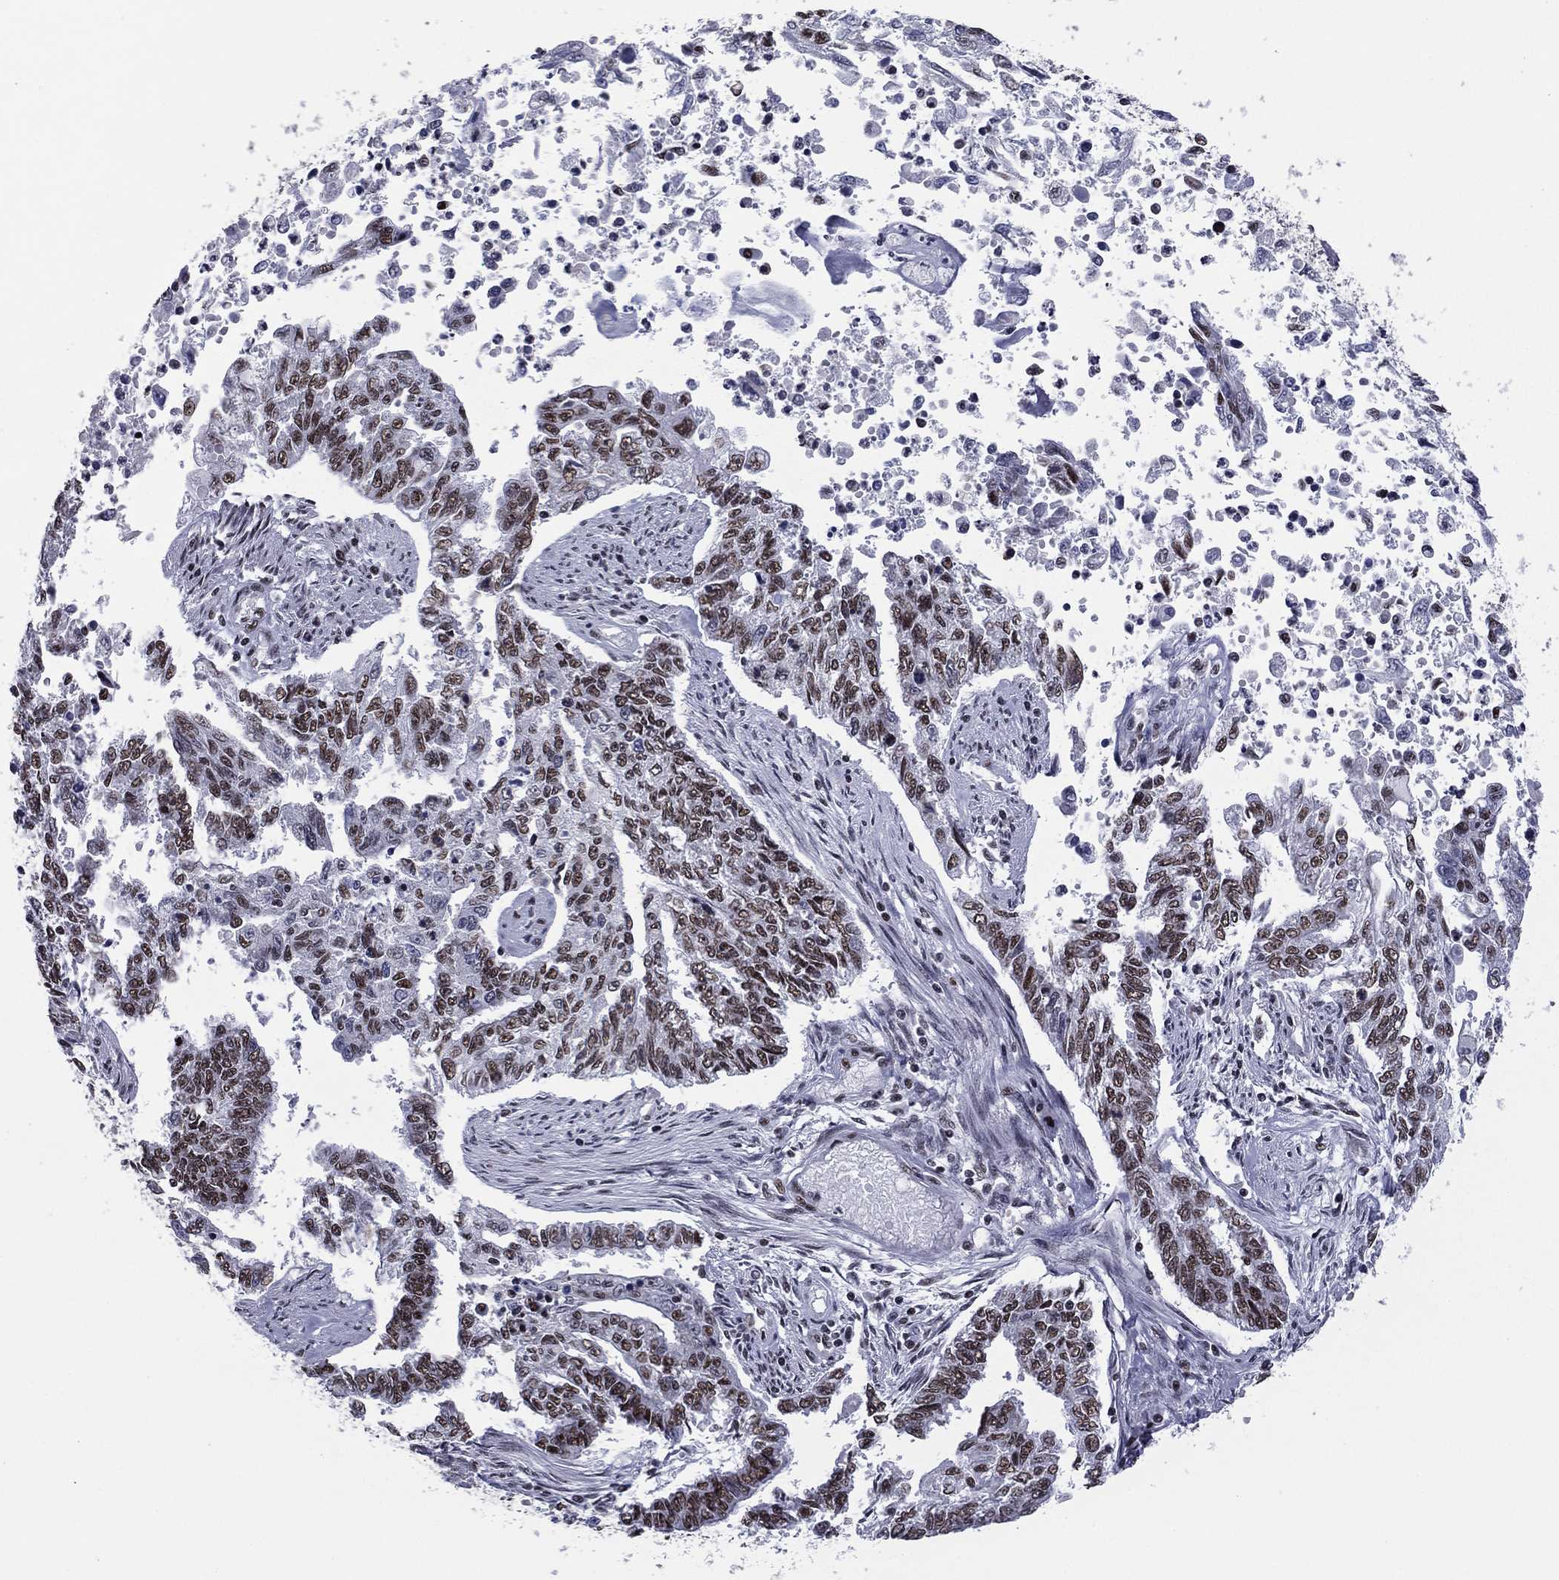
{"staining": {"intensity": "moderate", "quantity": "25%-75%", "location": "nuclear"}, "tissue": "endometrial cancer", "cell_type": "Tumor cells", "image_type": "cancer", "snomed": [{"axis": "morphology", "description": "Adenocarcinoma, NOS"}, {"axis": "topography", "description": "Uterus"}], "caption": "Endometrial cancer was stained to show a protein in brown. There is medium levels of moderate nuclear expression in about 25%-75% of tumor cells.", "gene": "ETV5", "patient": {"sex": "female", "age": 59}}